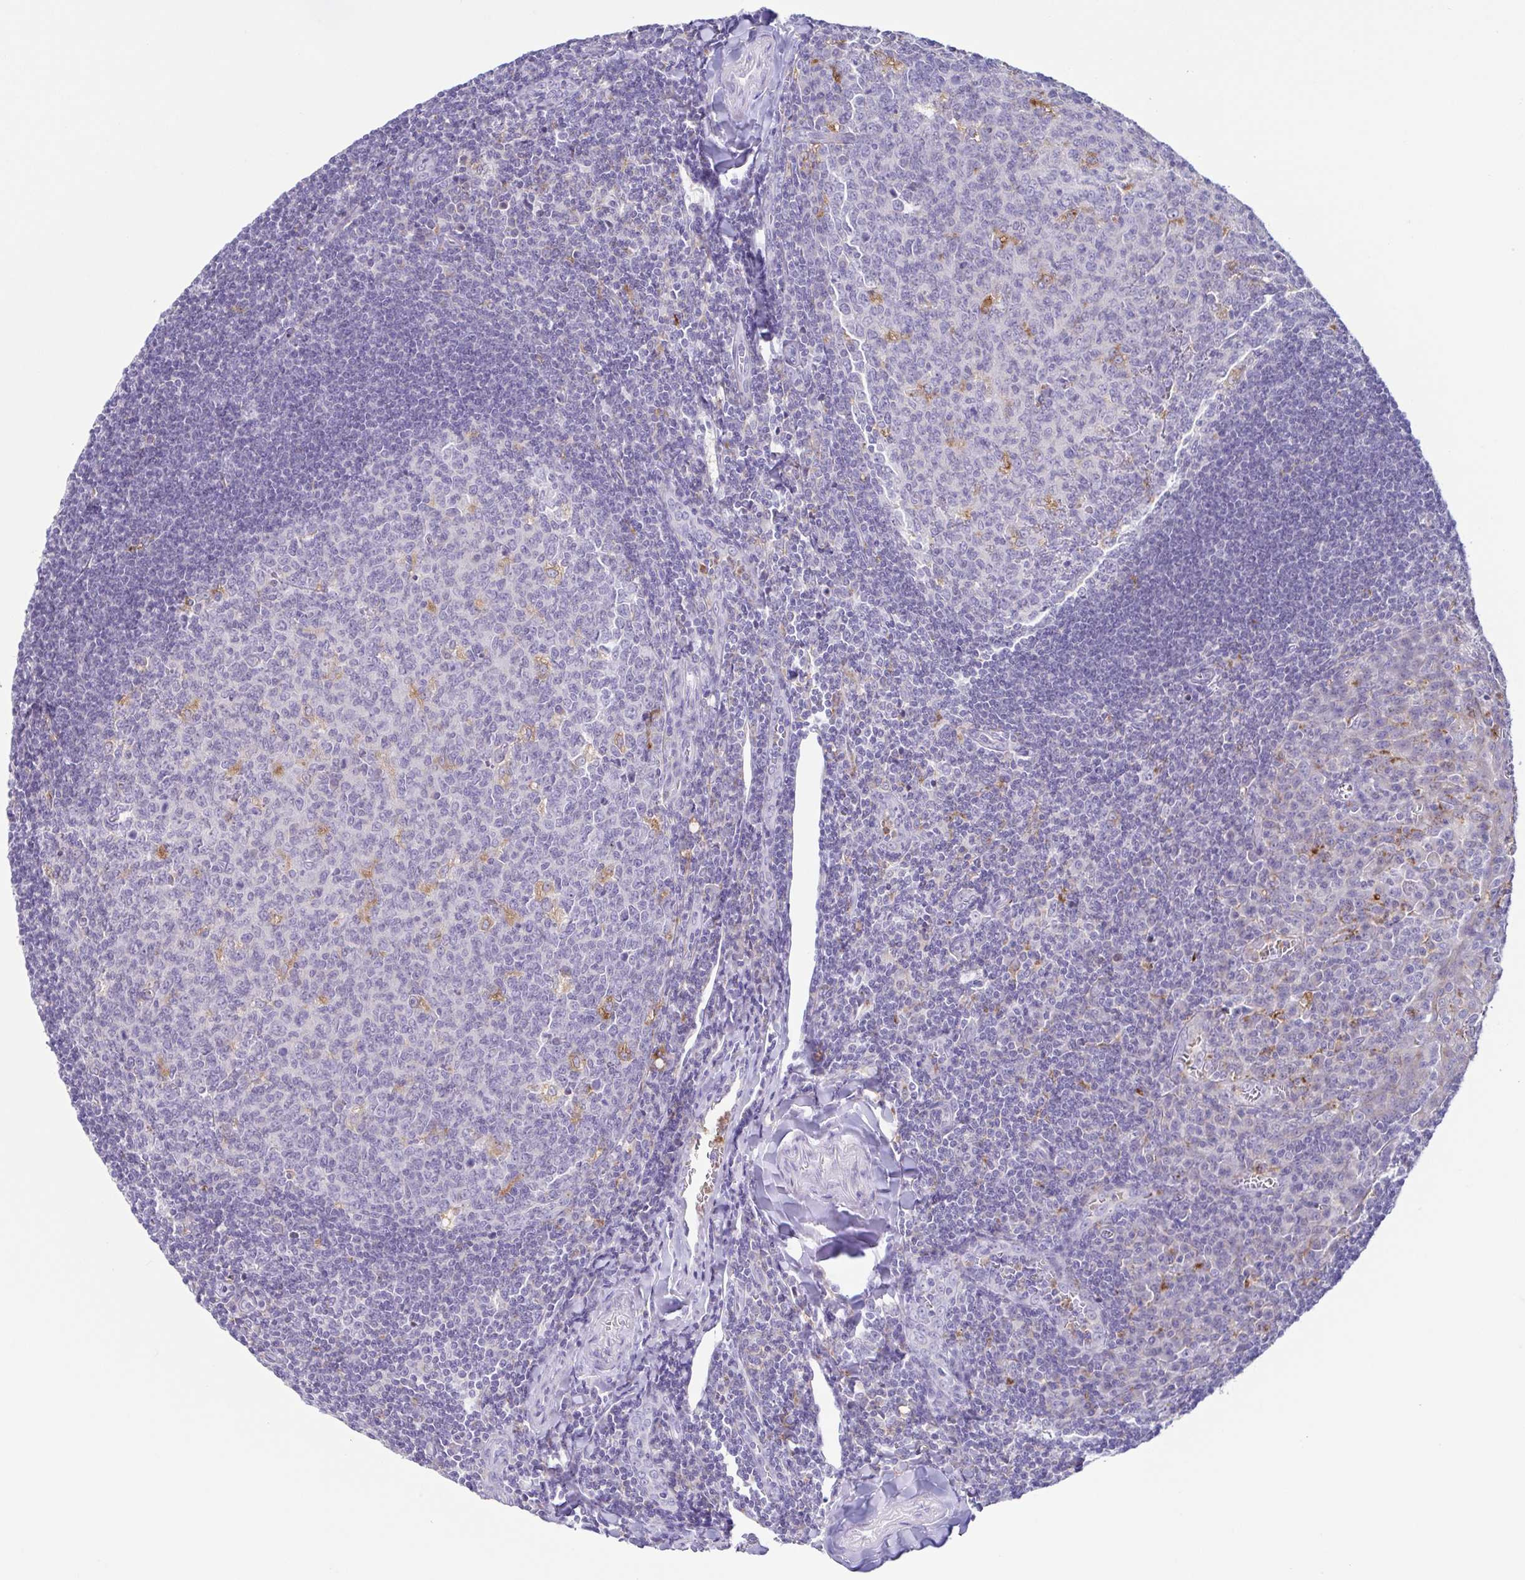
{"staining": {"intensity": "moderate", "quantity": "<25%", "location": "cytoplasmic/membranous"}, "tissue": "tonsil", "cell_type": "Germinal center cells", "image_type": "normal", "snomed": [{"axis": "morphology", "description": "Normal tissue, NOS"}, {"axis": "topography", "description": "Tonsil"}], "caption": "Tonsil stained with DAB (3,3'-diaminobenzidine) immunohistochemistry (IHC) shows low levels of moderate cytoplasmic/membranous staining in about <25% of germinal center cells. (DAB IHC with brightfield microscopy, high magnification).", "gene": "ATP6V1G2", "patient": {"sex": "male", "age": 27}}